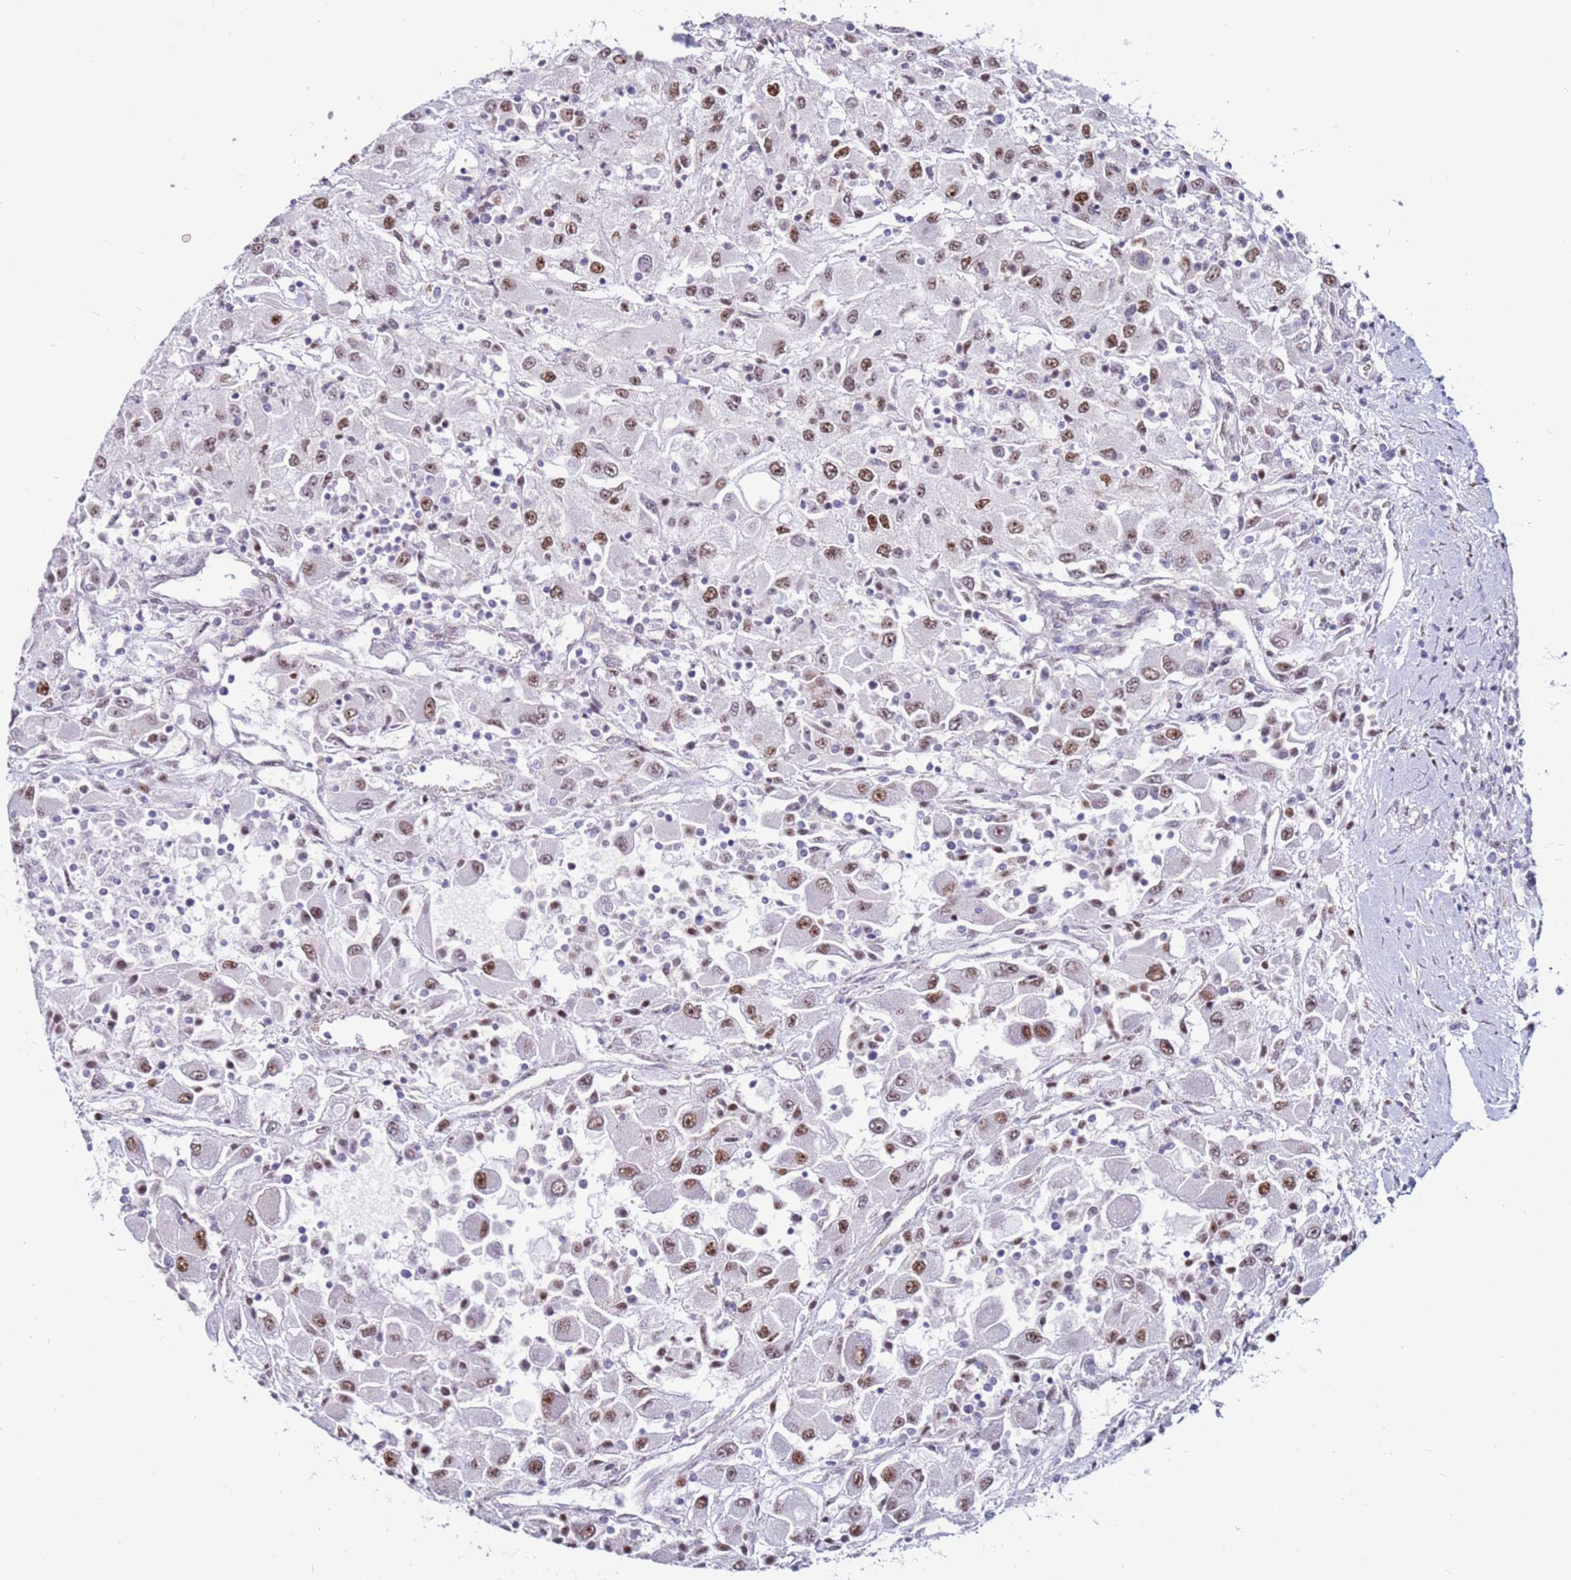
{"staining": {"intensity": "moderate", "quantity": ">75%", "location": "nuclear"}, "tissue": "renal cancer", "cell_type": "Tumor cells", "image_type": "cancer", "snomed": [{"axis": "morphology", "description": "Adenocarcinoma, NOS"}, {"axis": "topography", "description": "Kidney"}], "caption": "IHC of adenocarcinoma (renal) exhibits medium levels of moderate nuclear positivity in approximately >75% of tumor cells.", "gene": "KPNA4", "patient": {"sex": "female", "age": 67}}